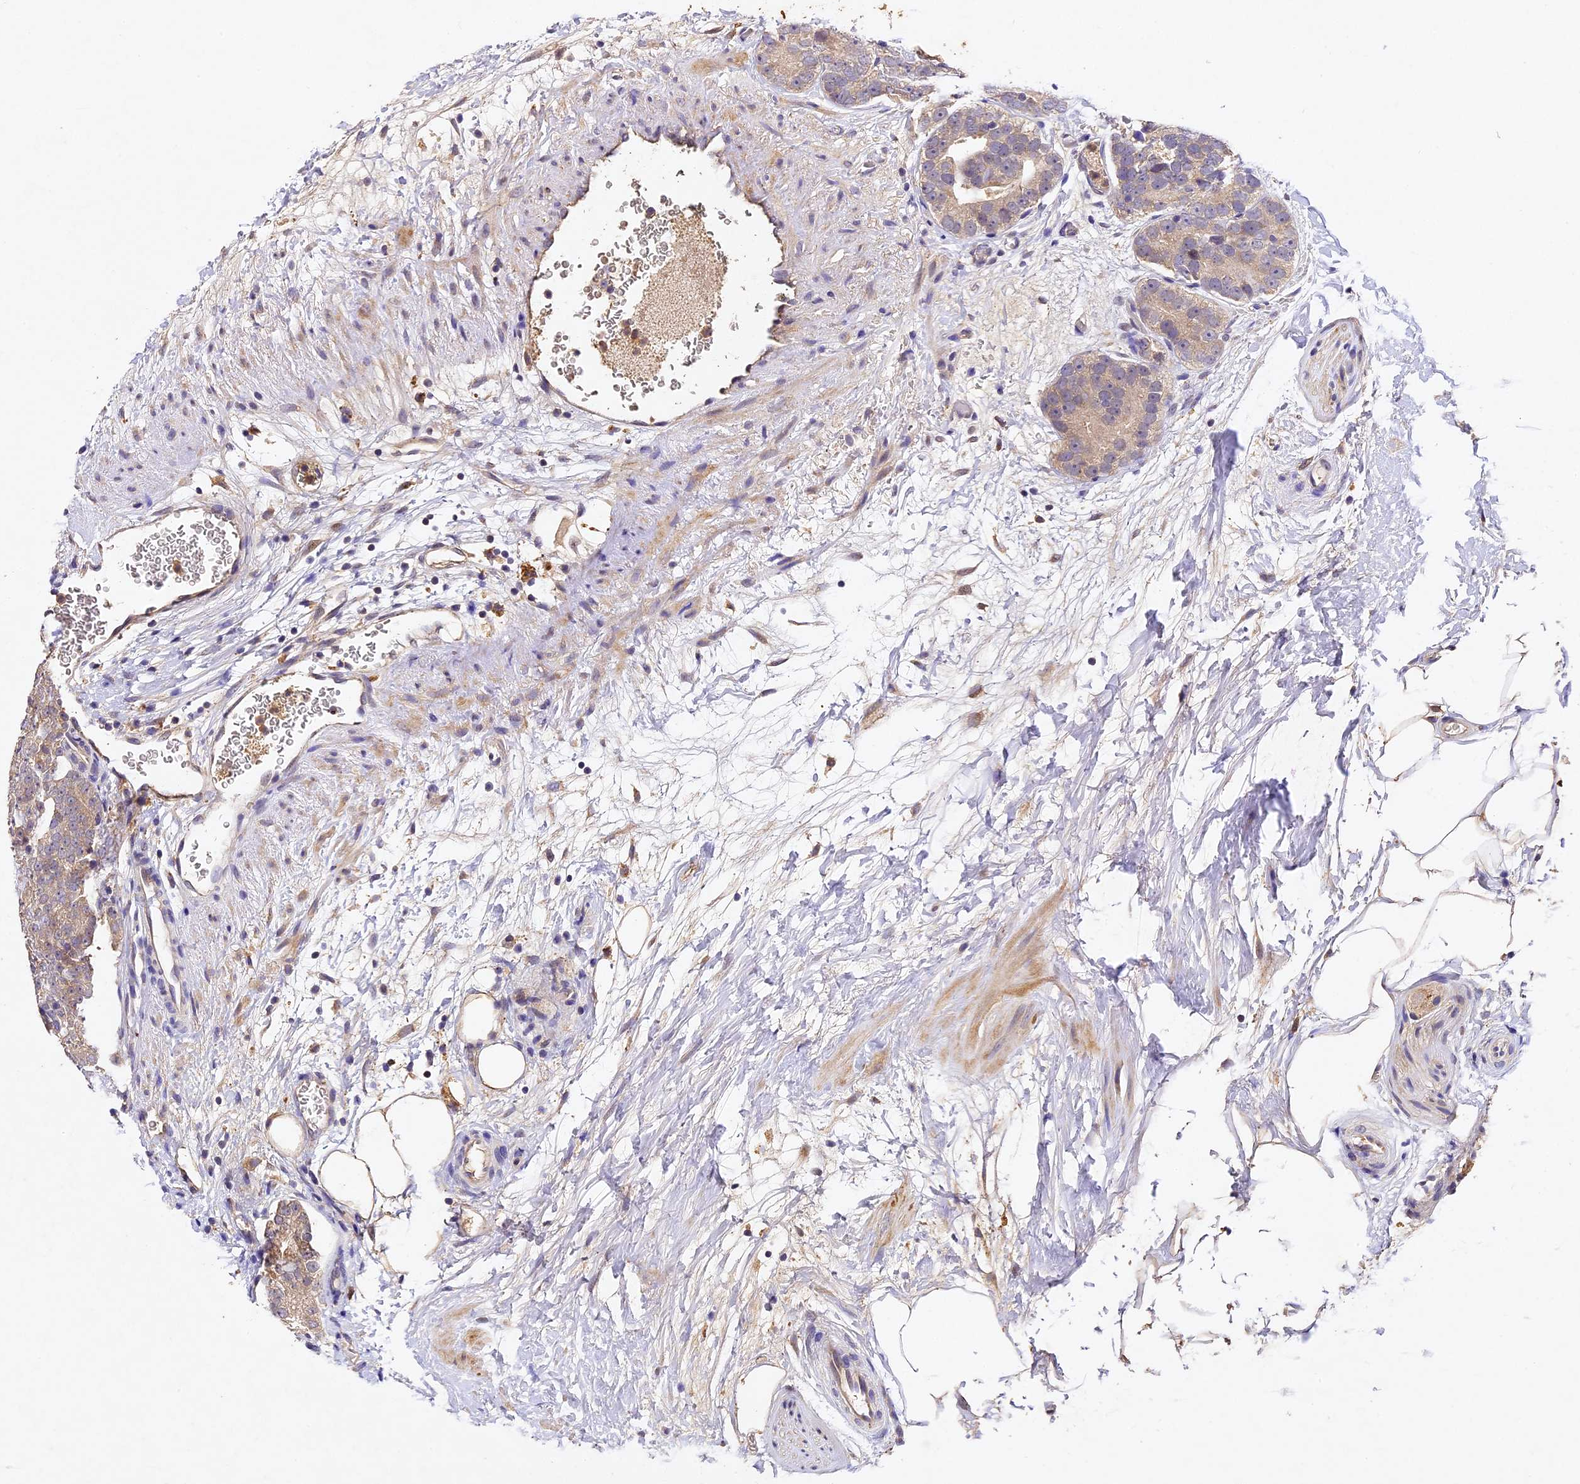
{"staining": {"intensity": "weak", "quantity": "<25%", "location": "cytoplasmic/membranous"}, "tissue": "prostate cancer", "cell_type": "Tumor cells", "image_type": "cancer", "snomed": [{"axis": "morphology", "description": "Adenocarcinoma, High grade"}, {"axis": "topography", "description": "Prostate"}], "caption": "IHC histopathology image of neoplastic tissue: human prostate cancer stained with DAB (3,3'-diaminobenzidine) reveals no significant protein expression in tumor cells.", "gene": "TMEM39B", "patient": {"sex": "male", "age": 56}}